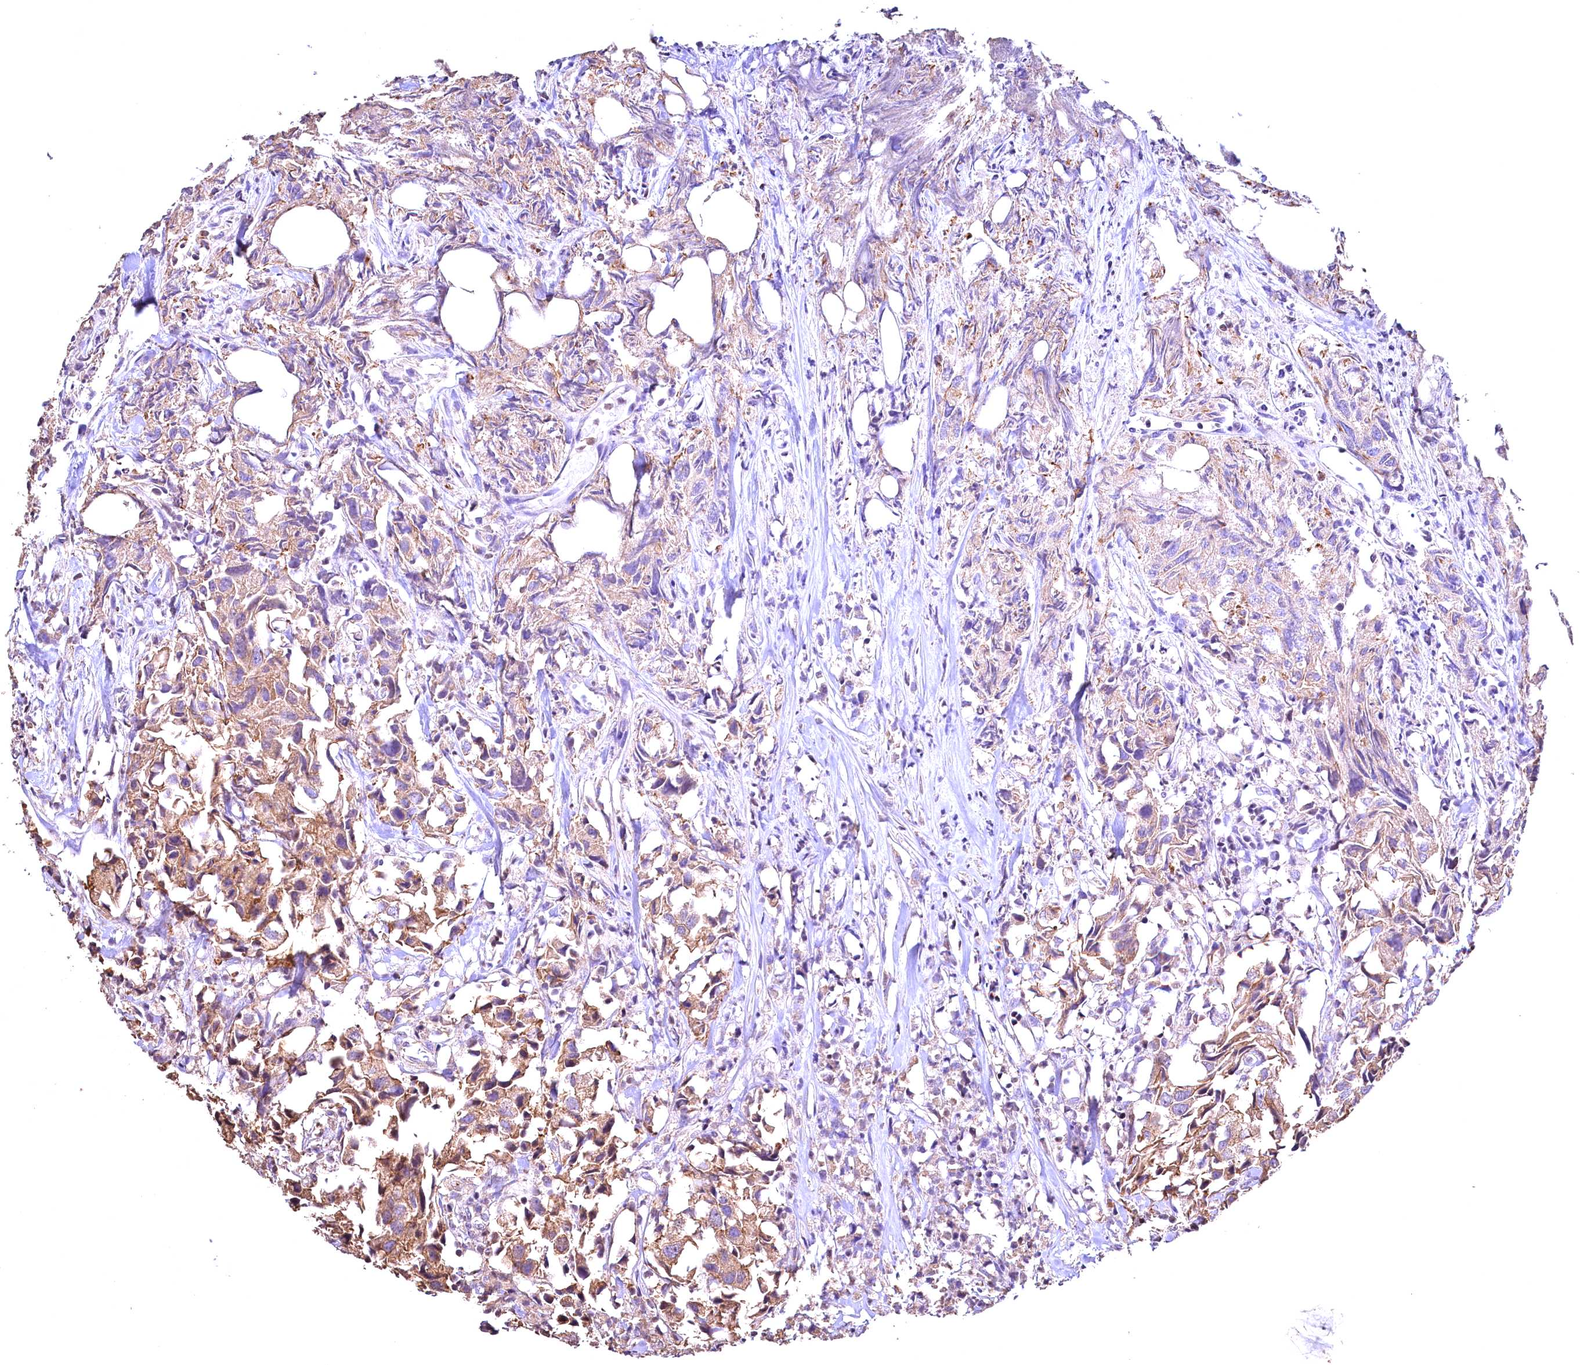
{"staining": {"intensity": "moderate", "quantity": ">75%", "location": "cytoplasmic/membranous"}, "tissue": "urothelial cancer", "cell_type": "Tumor cells", "image_type": "cancer", "snomed": [{"axis": "morphology", "description": "Urothelial carcinoma, High grade"}, {"axis": "topography", "description": "Urinary bladder"}], "caption": "There is medium levels of moderate cytoplasmic/membranous expression in tumor cells of high-grade urothelial carcinoma, as demonstrated by immunohistochemical staining (brown color).", "gene": "OAS3", "patient": {"sex": "female", "age": 75}}